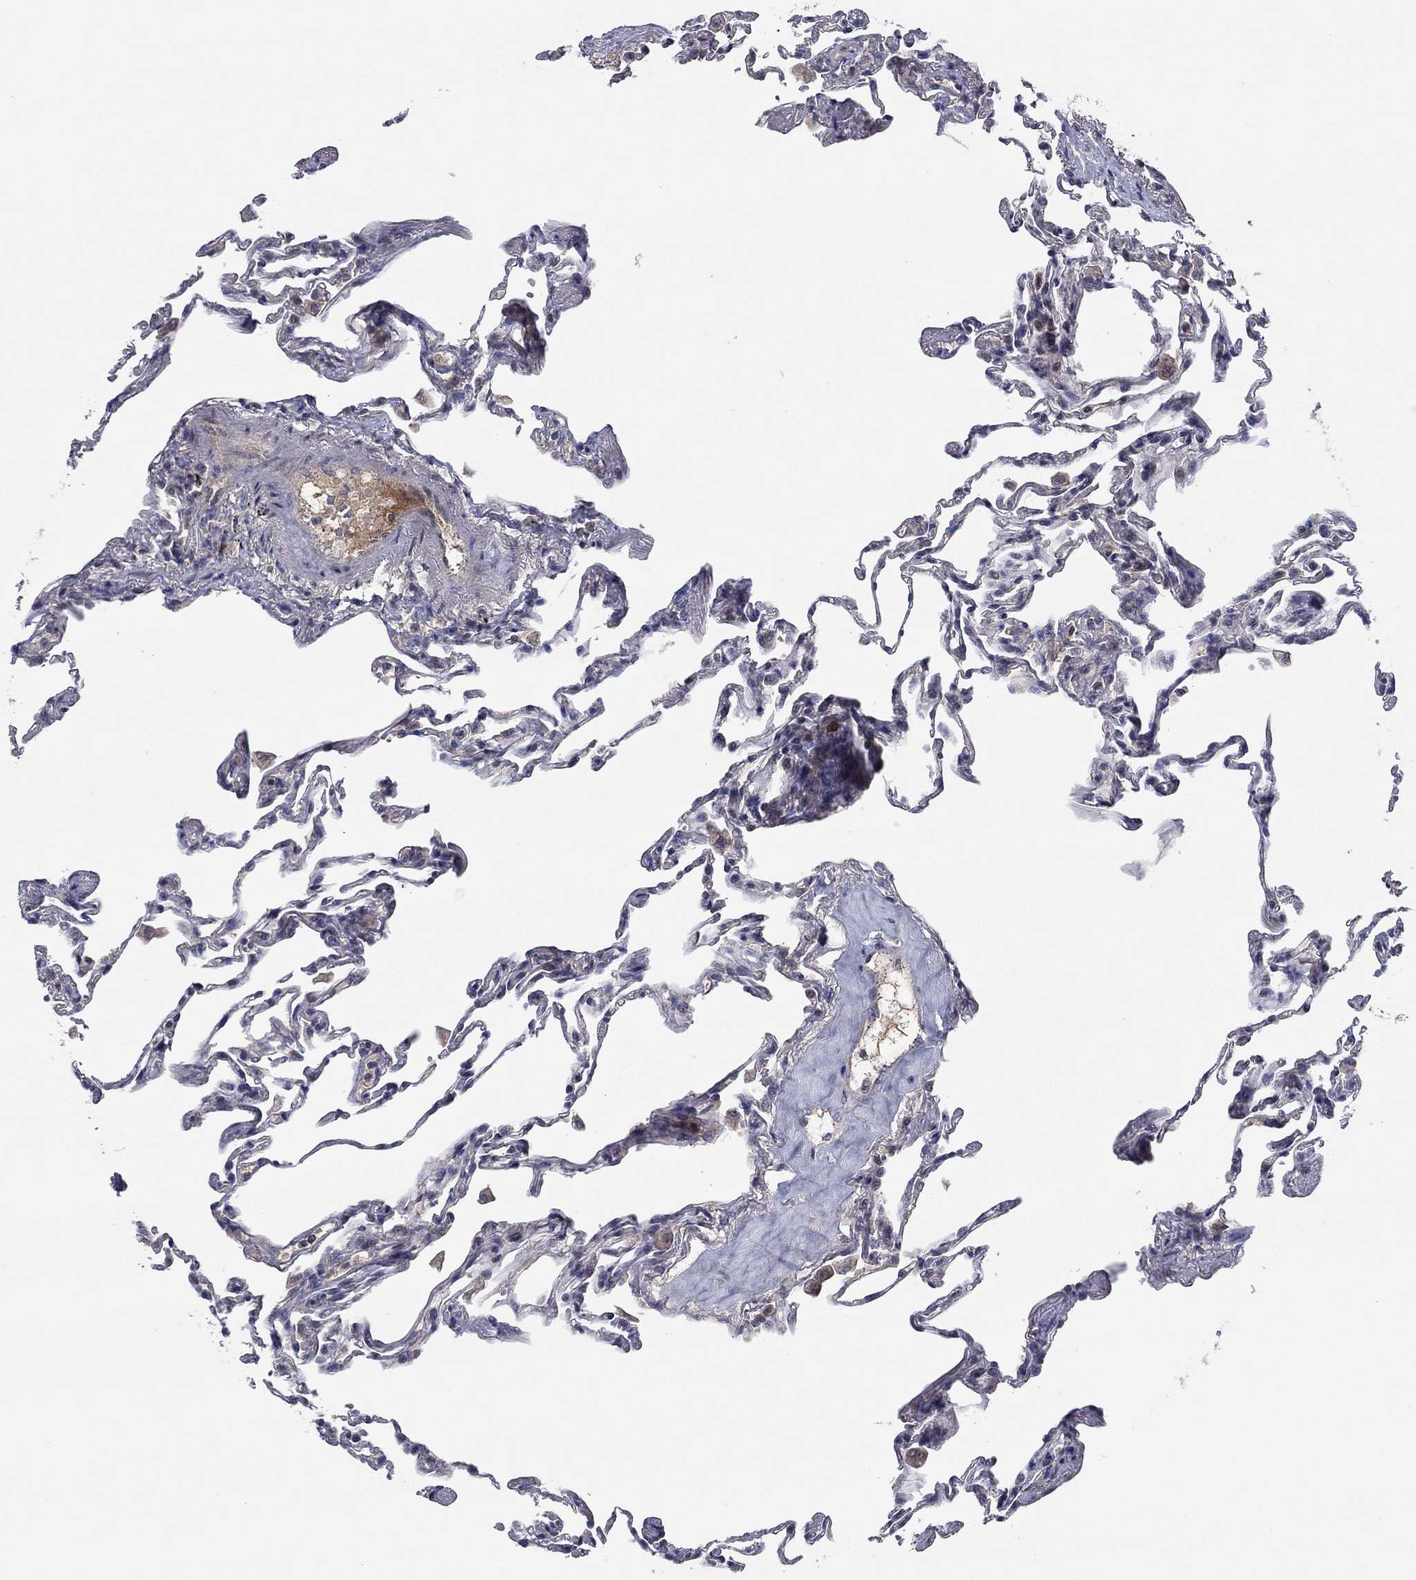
{"staining": {"intensity": "negative", "quantity": "none", "location": "none"}, "tissue": "lung", "cell_type": "Alveolar cells", "image_type": "normal", "snomed": [{"axis": "morphology", "description": "Normal tissue, NOS"}, {"axis": "topography", "description": "Lung"}], "caption": "Immunohistochemical staining of unremarkable lung shows no significant expression in alveolar cells.", "gene": "IL4", "patient": {"sex": "female", "age": 57}}